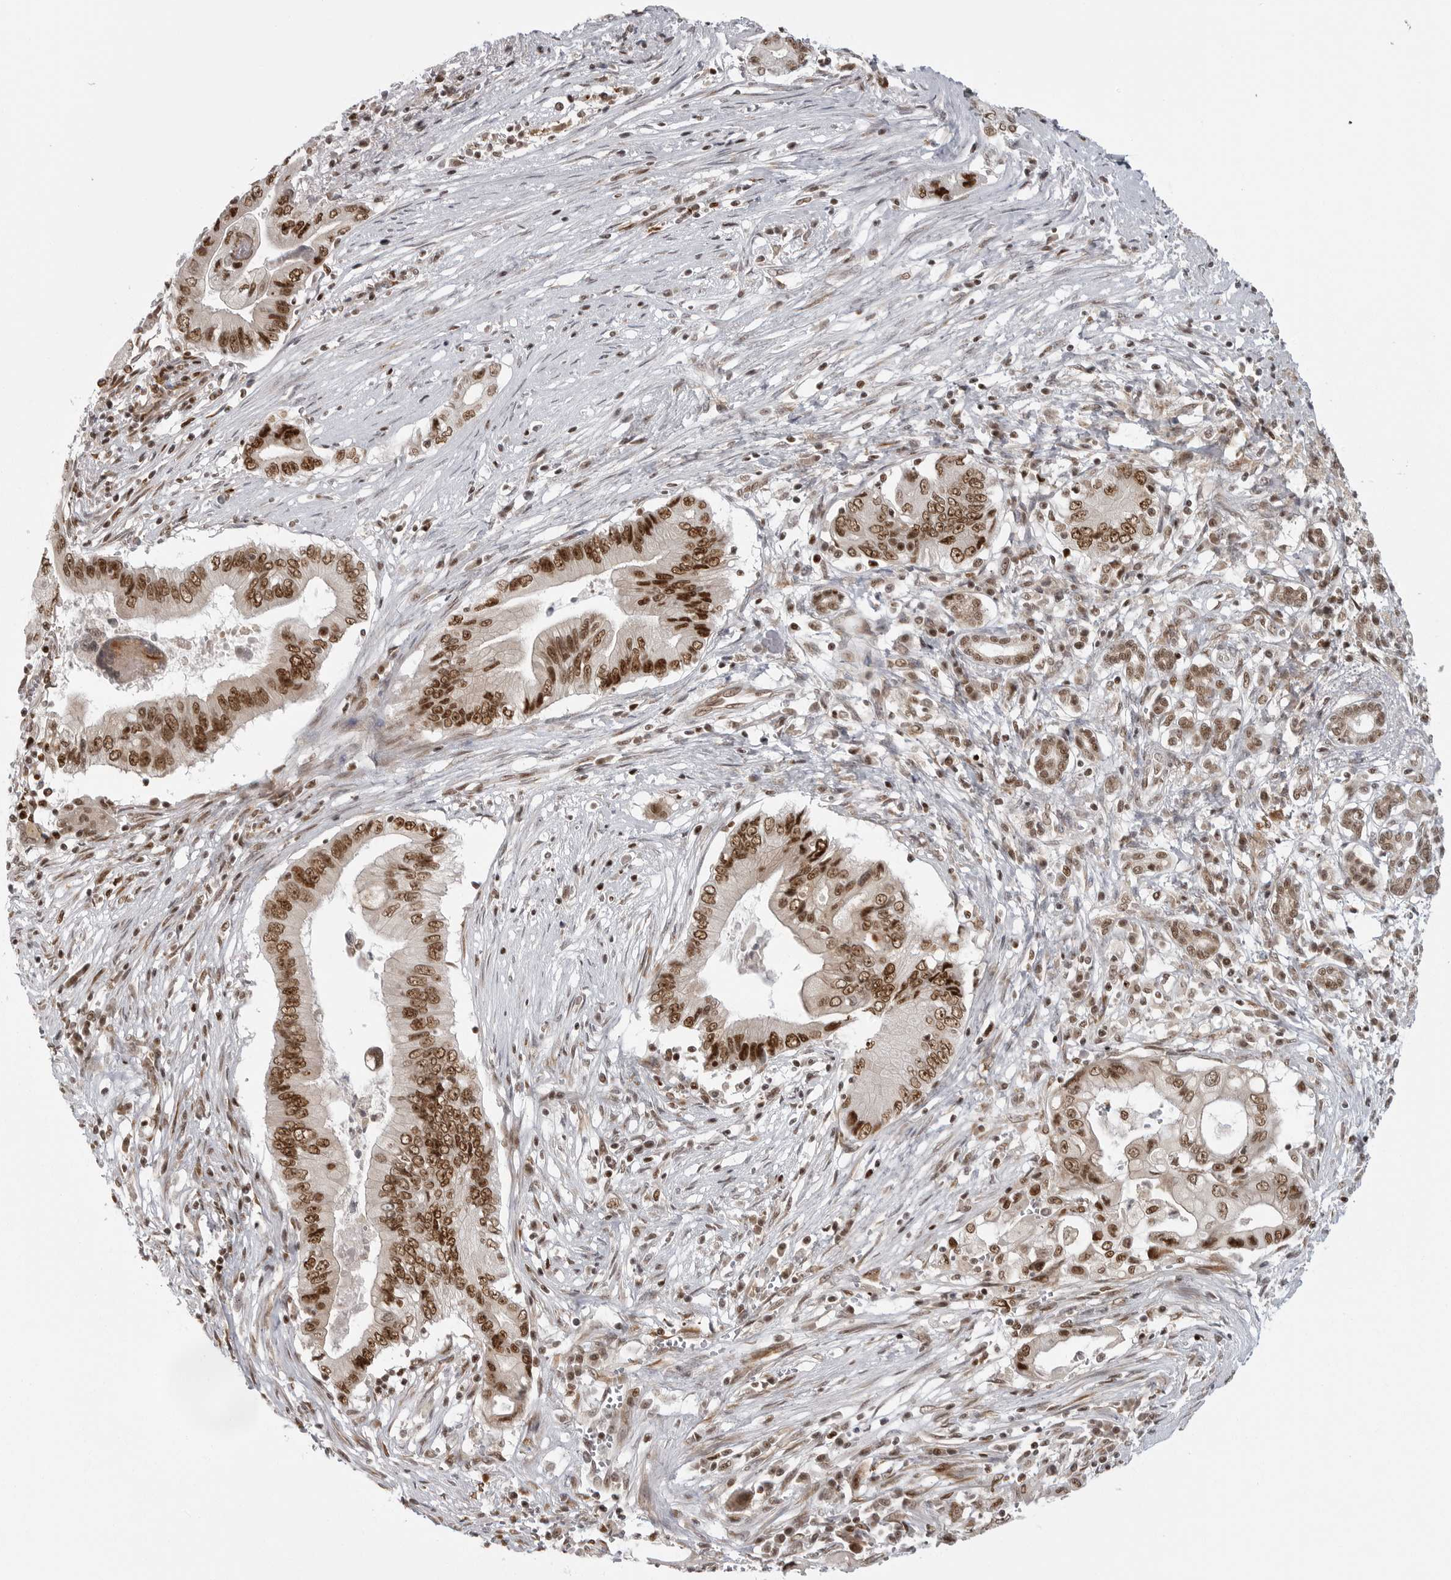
{"staining": {"intensity": "strong", "quantity": ">75%", "location": "nuclear"}, "tissue": "pancreatic cancer", "cell_type": "Tumor cells", "image_type": "cancer", "snomed": [{"axis": "morphology", "description": "Adenocarcinoma, NOS"}, {"axis": "topography", "description": "Pancreas"}], "caption": "Pancreatic cancer was stained to show a protein in brown. There is high levels of strong nuclear expression in approximately >75% of tumor cells.", "gene": "PRDM10", "patient": {"sex": "male", "age": 78}}